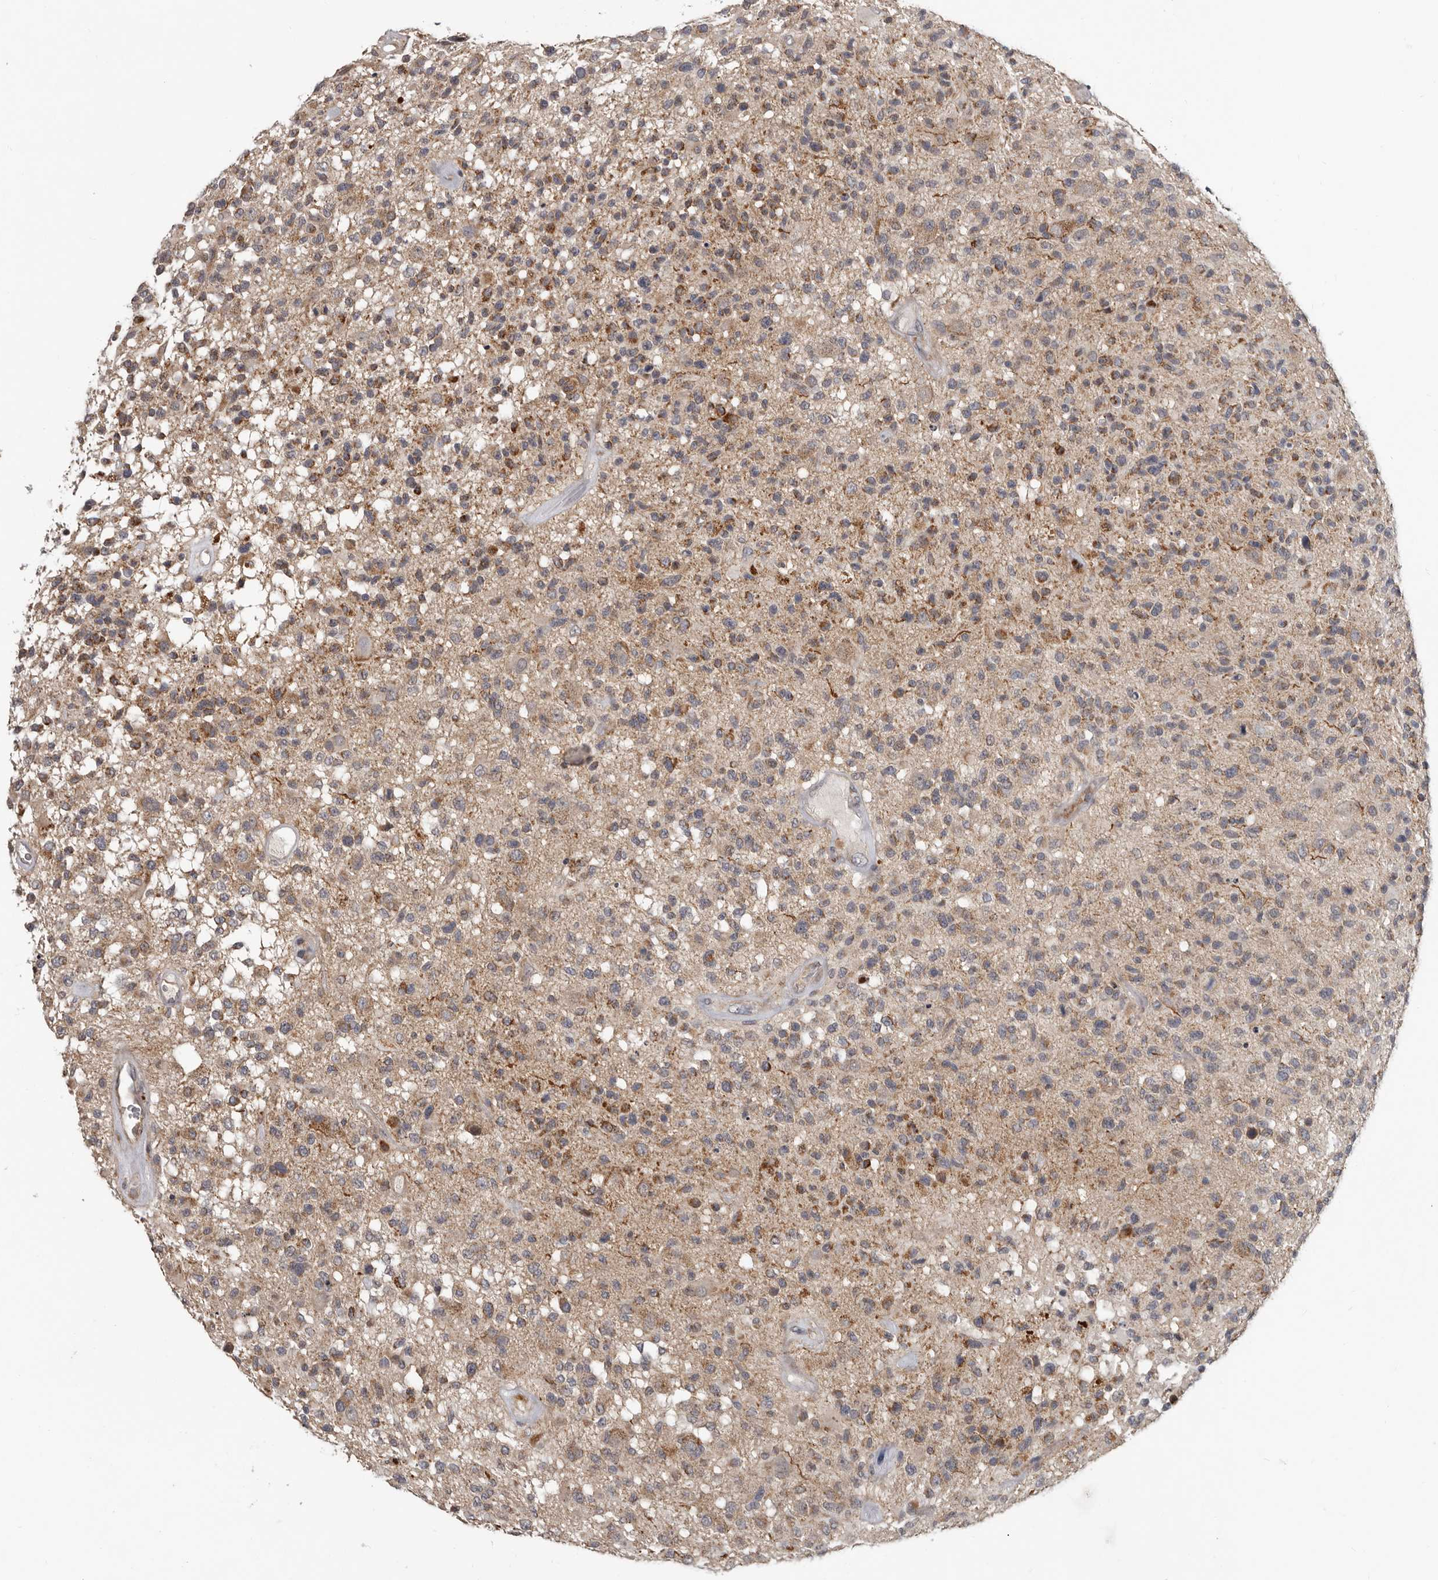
{"staining": {"intensity": "moderate", "quantity": "25%-75%", "location": "cytoplasmic/membranous"}, "tissue": "glioma", "cell_type": "Tumor cells", "image_type": "cancer", "snomed": [{"axis": "morphology", "description": "Glioma, malignant, High grade"}, {"axis": "morphology", "description": "Glioblastoma, NOS"}, {"axis": "topography", "description": "Brain"}], "caption": "Immunohistochemistry (IHC) (DAB (3,3'-diaminobenzidine)) staining of glioma displays moderate cytoplasmic/membranous protein expression in about 25%-75% of tumor cells. The staining was performed using DAB (3,3'-diaminobenzidine), with brown indicating positive protein expression. Nuclei are stained blue with hematoxylin.", "gene": "FGFR4", "patient": {"sex": "male", "age": 60}}